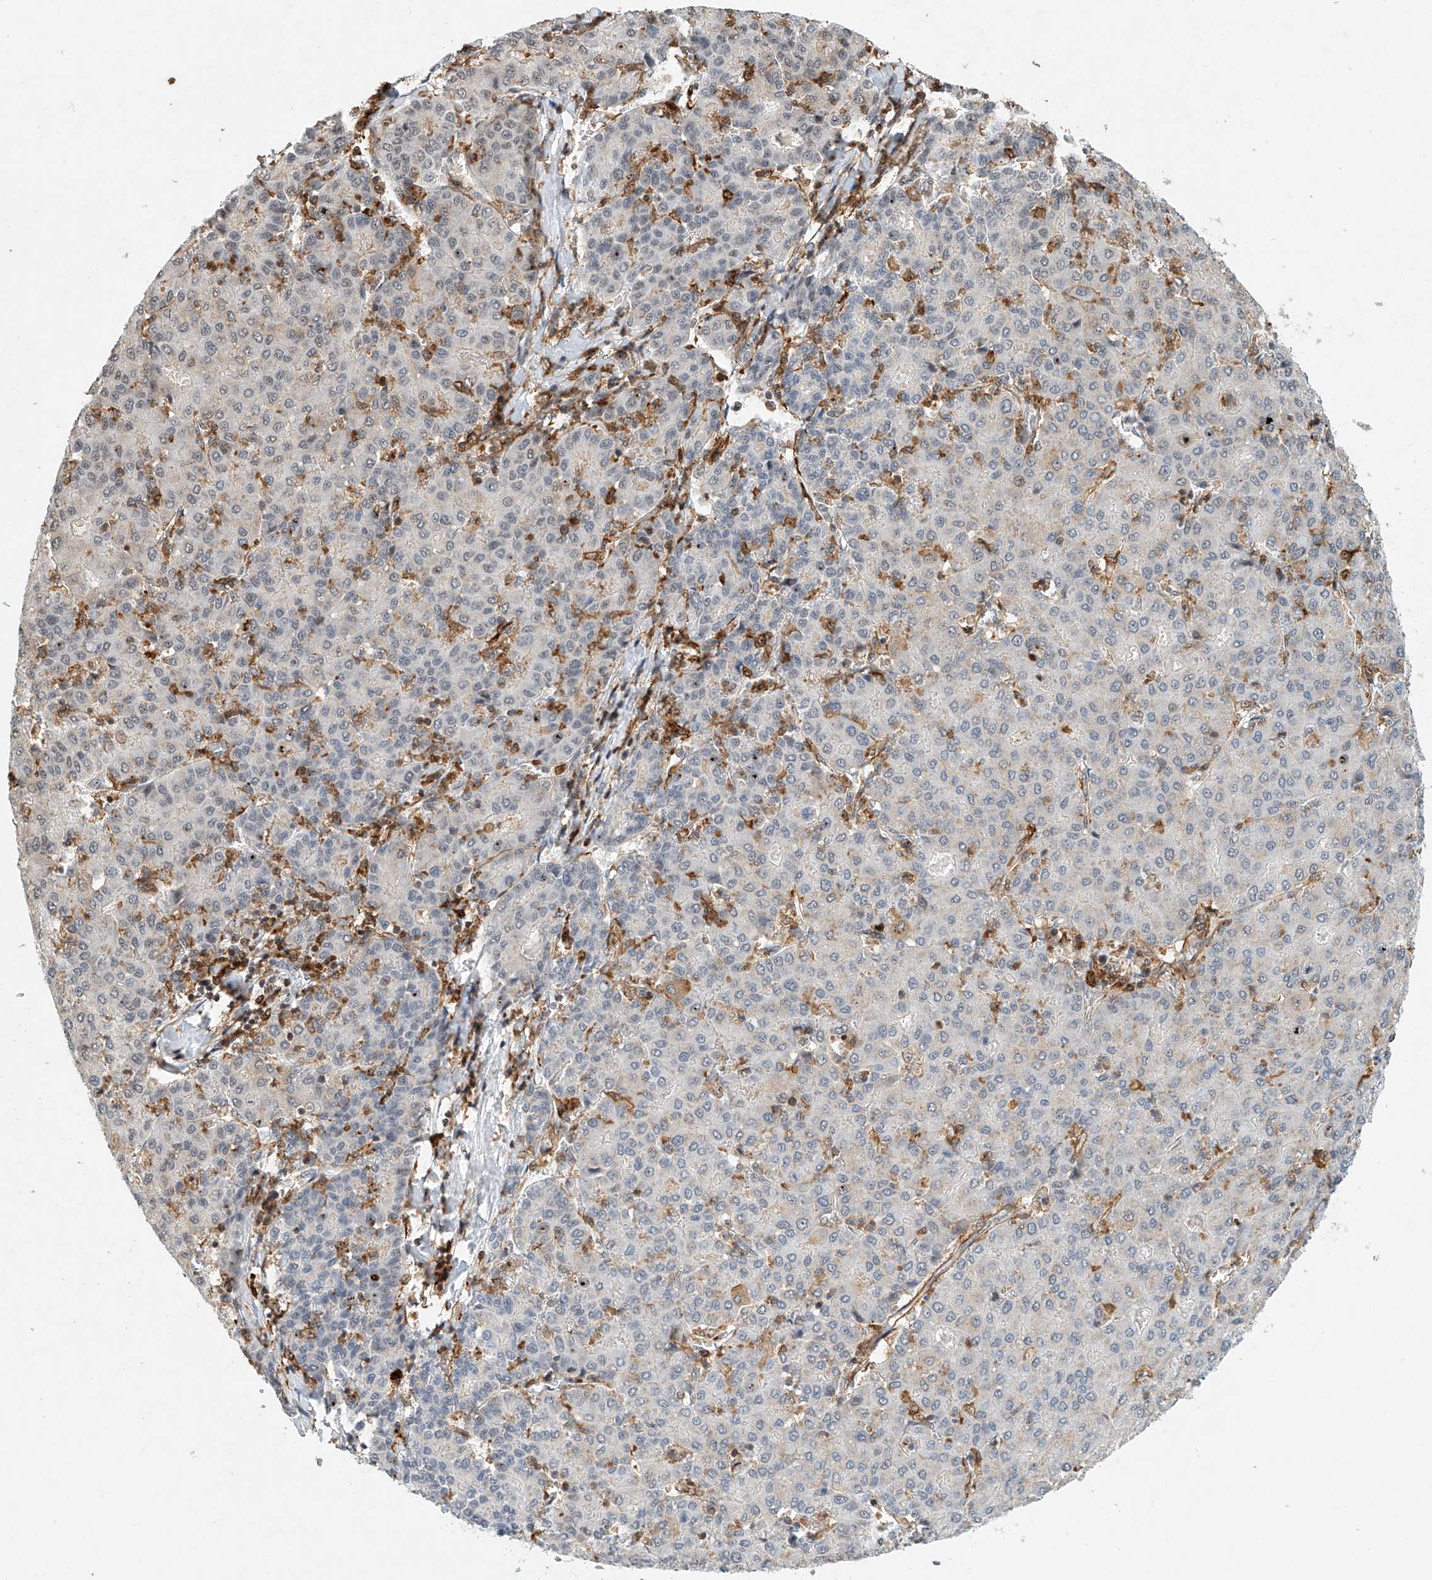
{"staining": {"intensity": "negative", "quantity": "none", "location": "none"}, "tissue": "liver cancer", "cell_type": "Tumor cells", "image_type": "cancer", "snomed": [{"axis": "morphology", "description": "Carcinoma, Hepatocellular, NOS"}, {"axis": "topography", "description": "Liver"}], "caption": "Protein analysis of liver cancer (hepatocellular carcinoma) reveals no significant staining in tumor cells.", "gene": "MICAL1", "patient": {"sex": "male", "age": 65}}